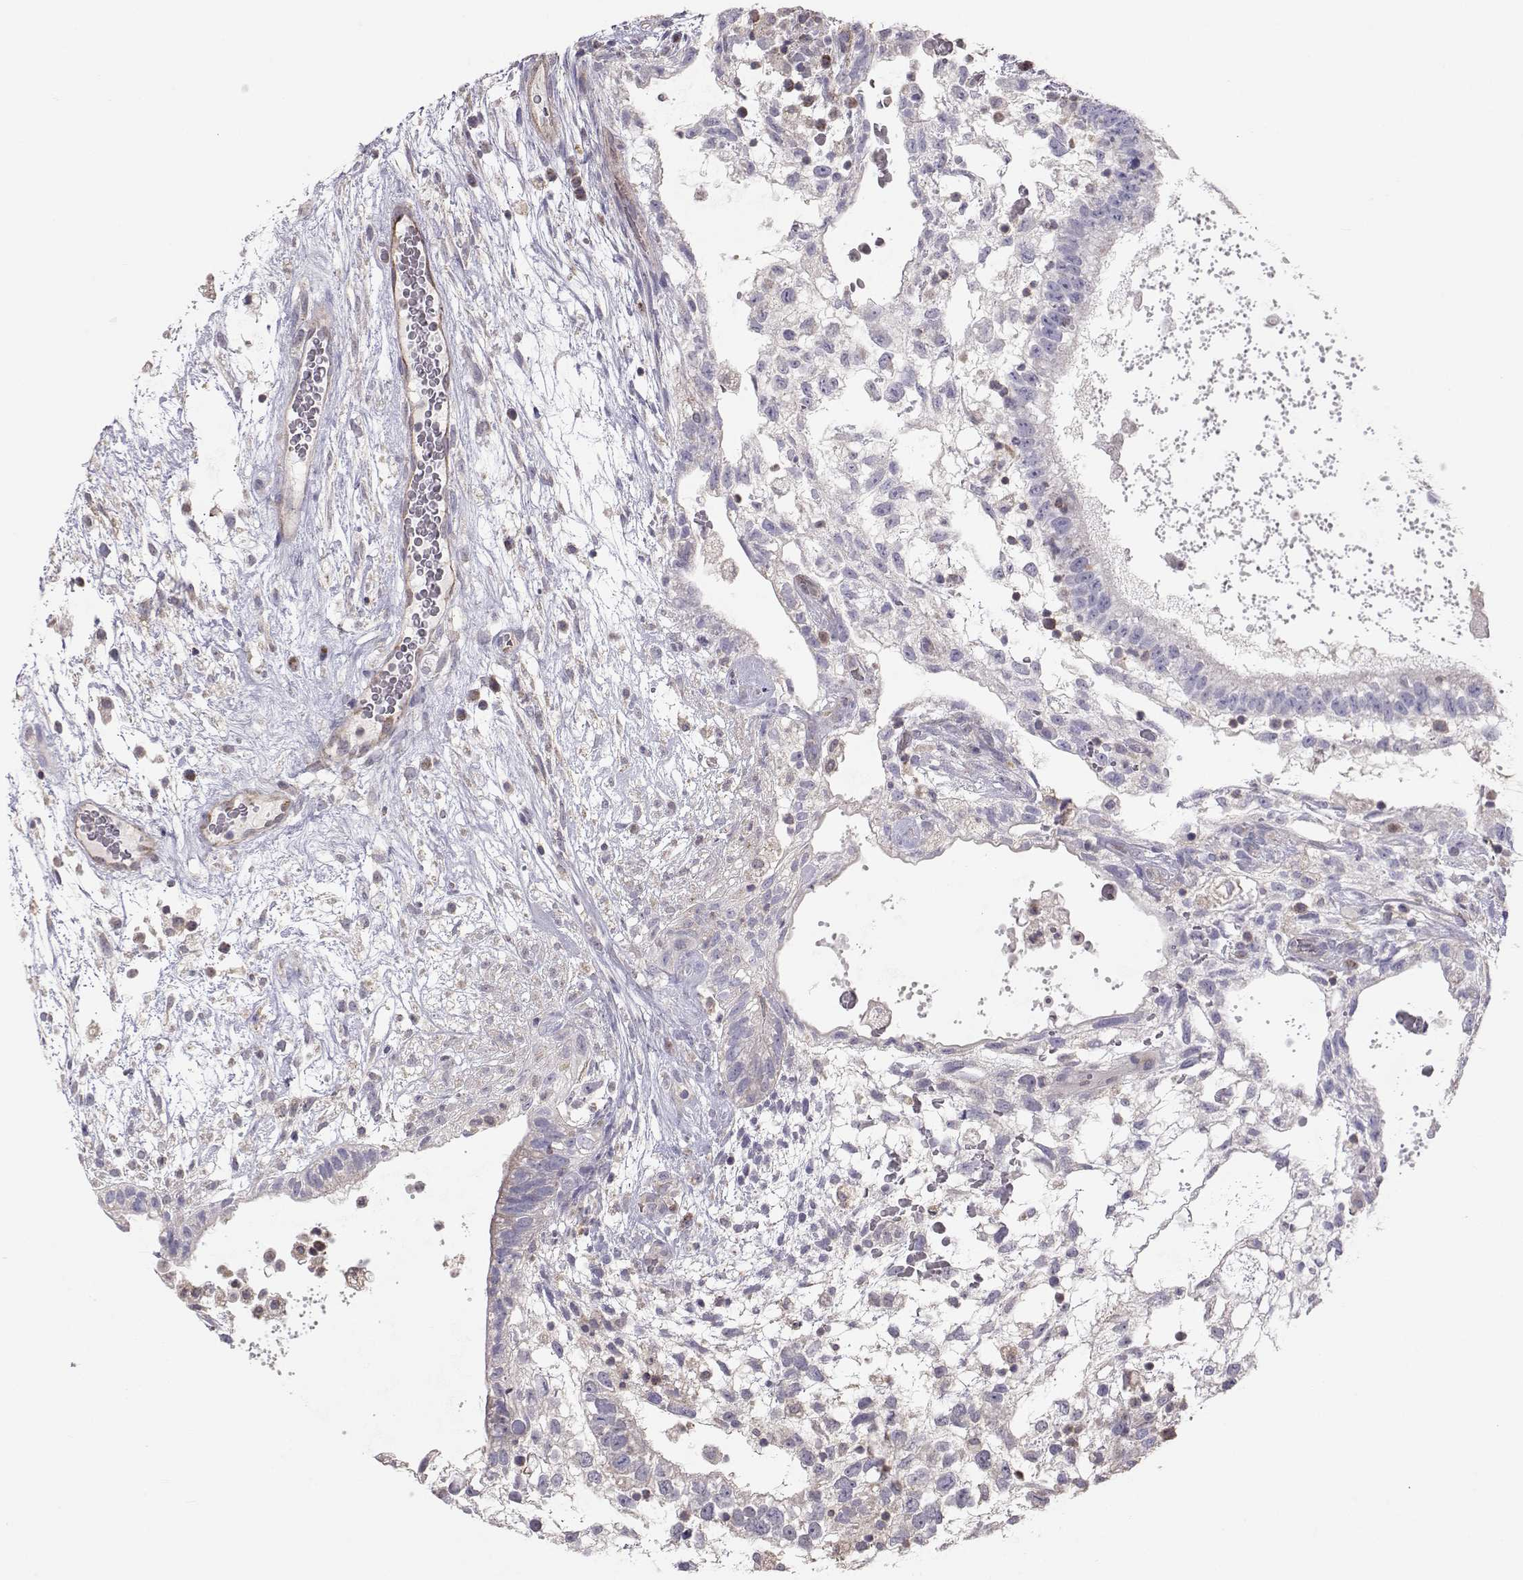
{"staining": {"intensity": "negative", "quantity": "none", "location": "none"}, "tissue": "testis cancer", "cell_type": "Tumor cells", "image_type": "cancer", "snomed": [{"axis": "morphology", "description": "Normal tissue, NOS"}, {"axis": "morphology", "description": "Carcinoma, Embryonal, NOS"}, {"axis": "topography", "description": "Testis"}], "caption": "A micrograph of human testis embryonal carcinoma is negative for staining in tumor cells.", "gene": "NCAM2", "patient": {"sex": "male", "age": 32}}